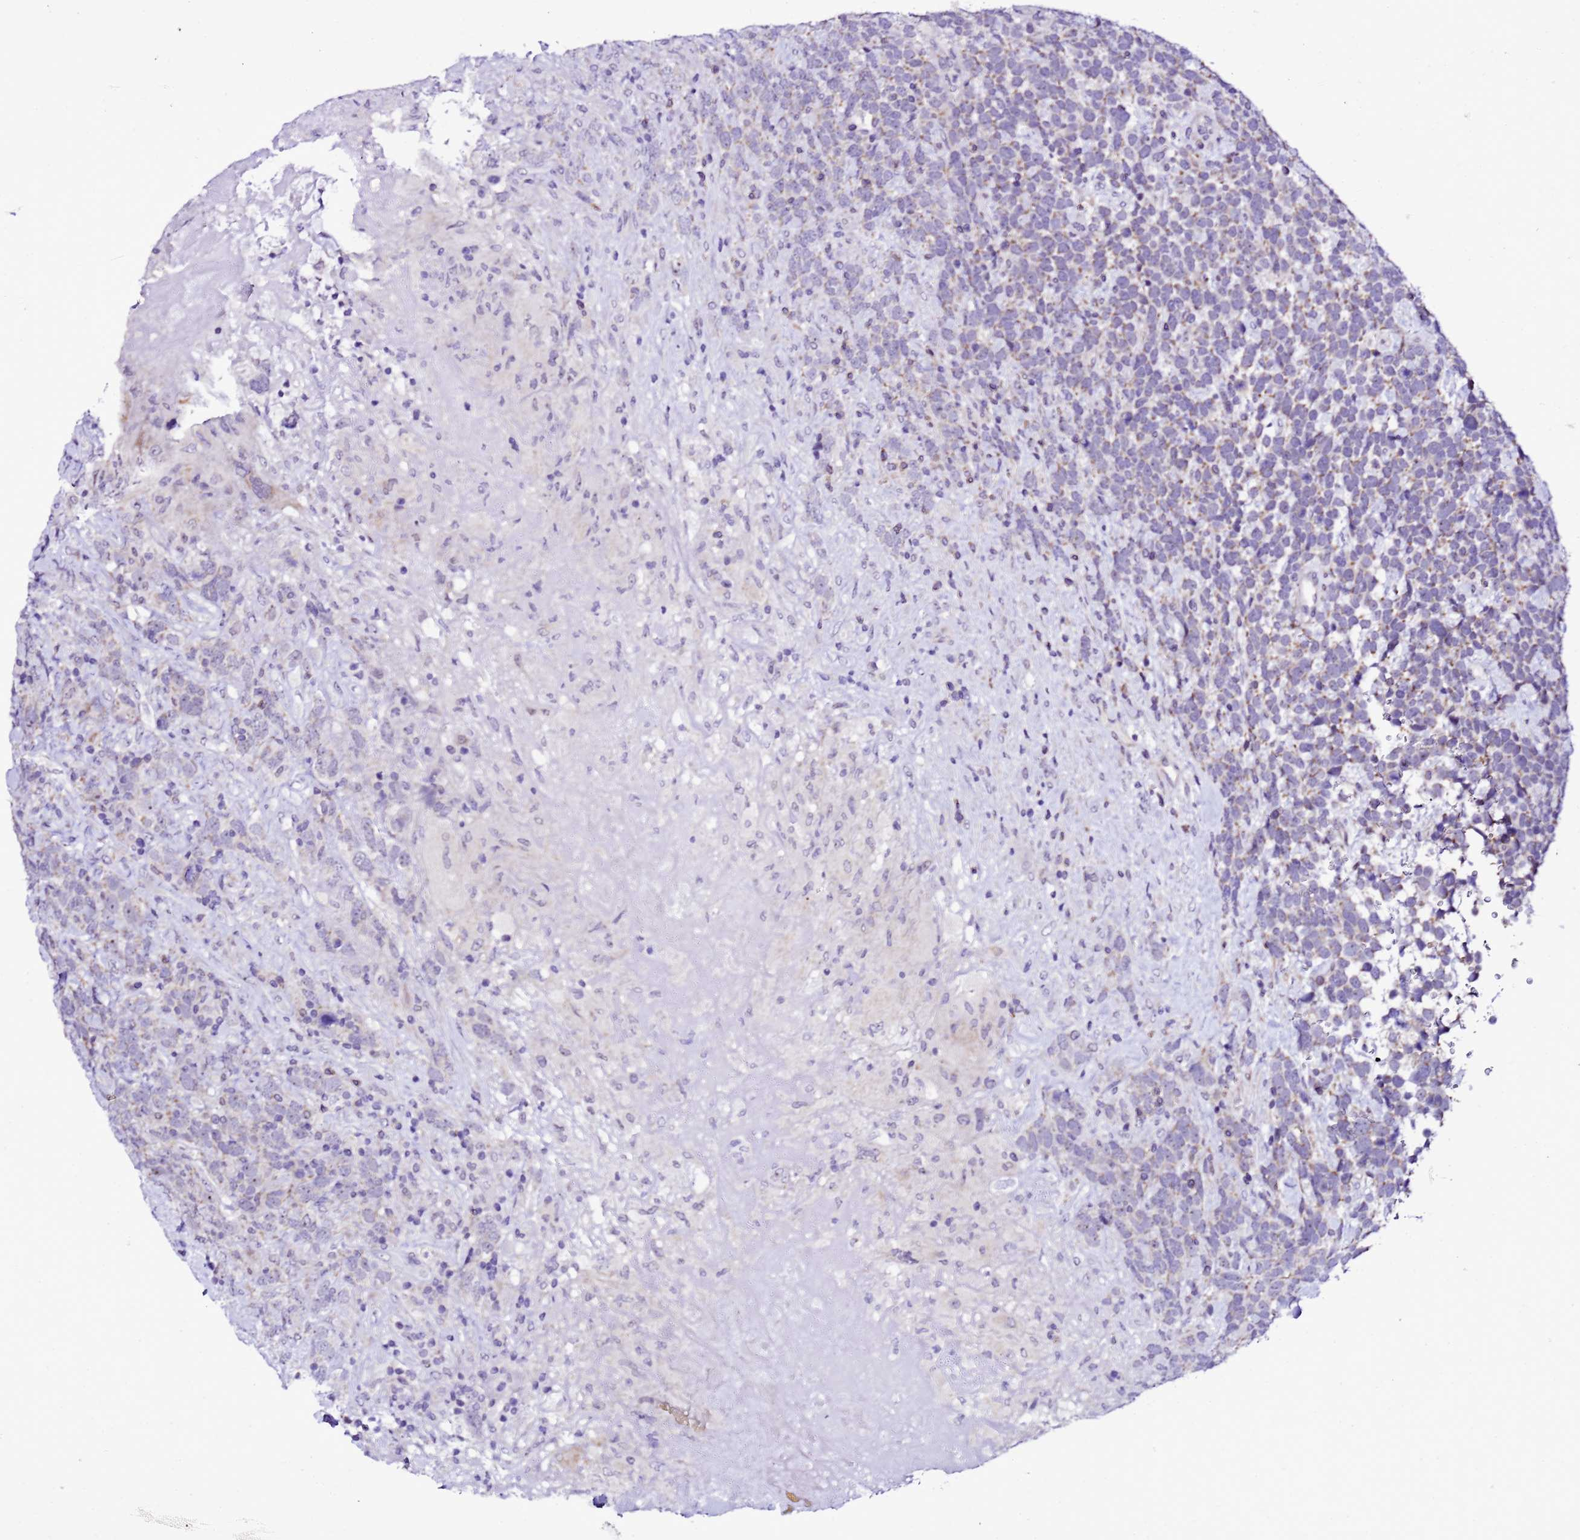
{"staining": {"intensity": "weak", "quantity": "<25%", "location": "cytoplasmic/membranous"}, "tissue": "urothelial cancer", "cell_type": "Tumor cells", "image_type": "cancer", "snomed": [{"axis": "morphology", "description": "Urothelial carcinoma, High grade"}, {"axis": "topography", "description": "Urinary bladder"}], "caption": "There is no significant positivity in tumor cells of urothelial cancer.", "gene": "DPH6", "patient": {"sex": "female", "age": 82}}